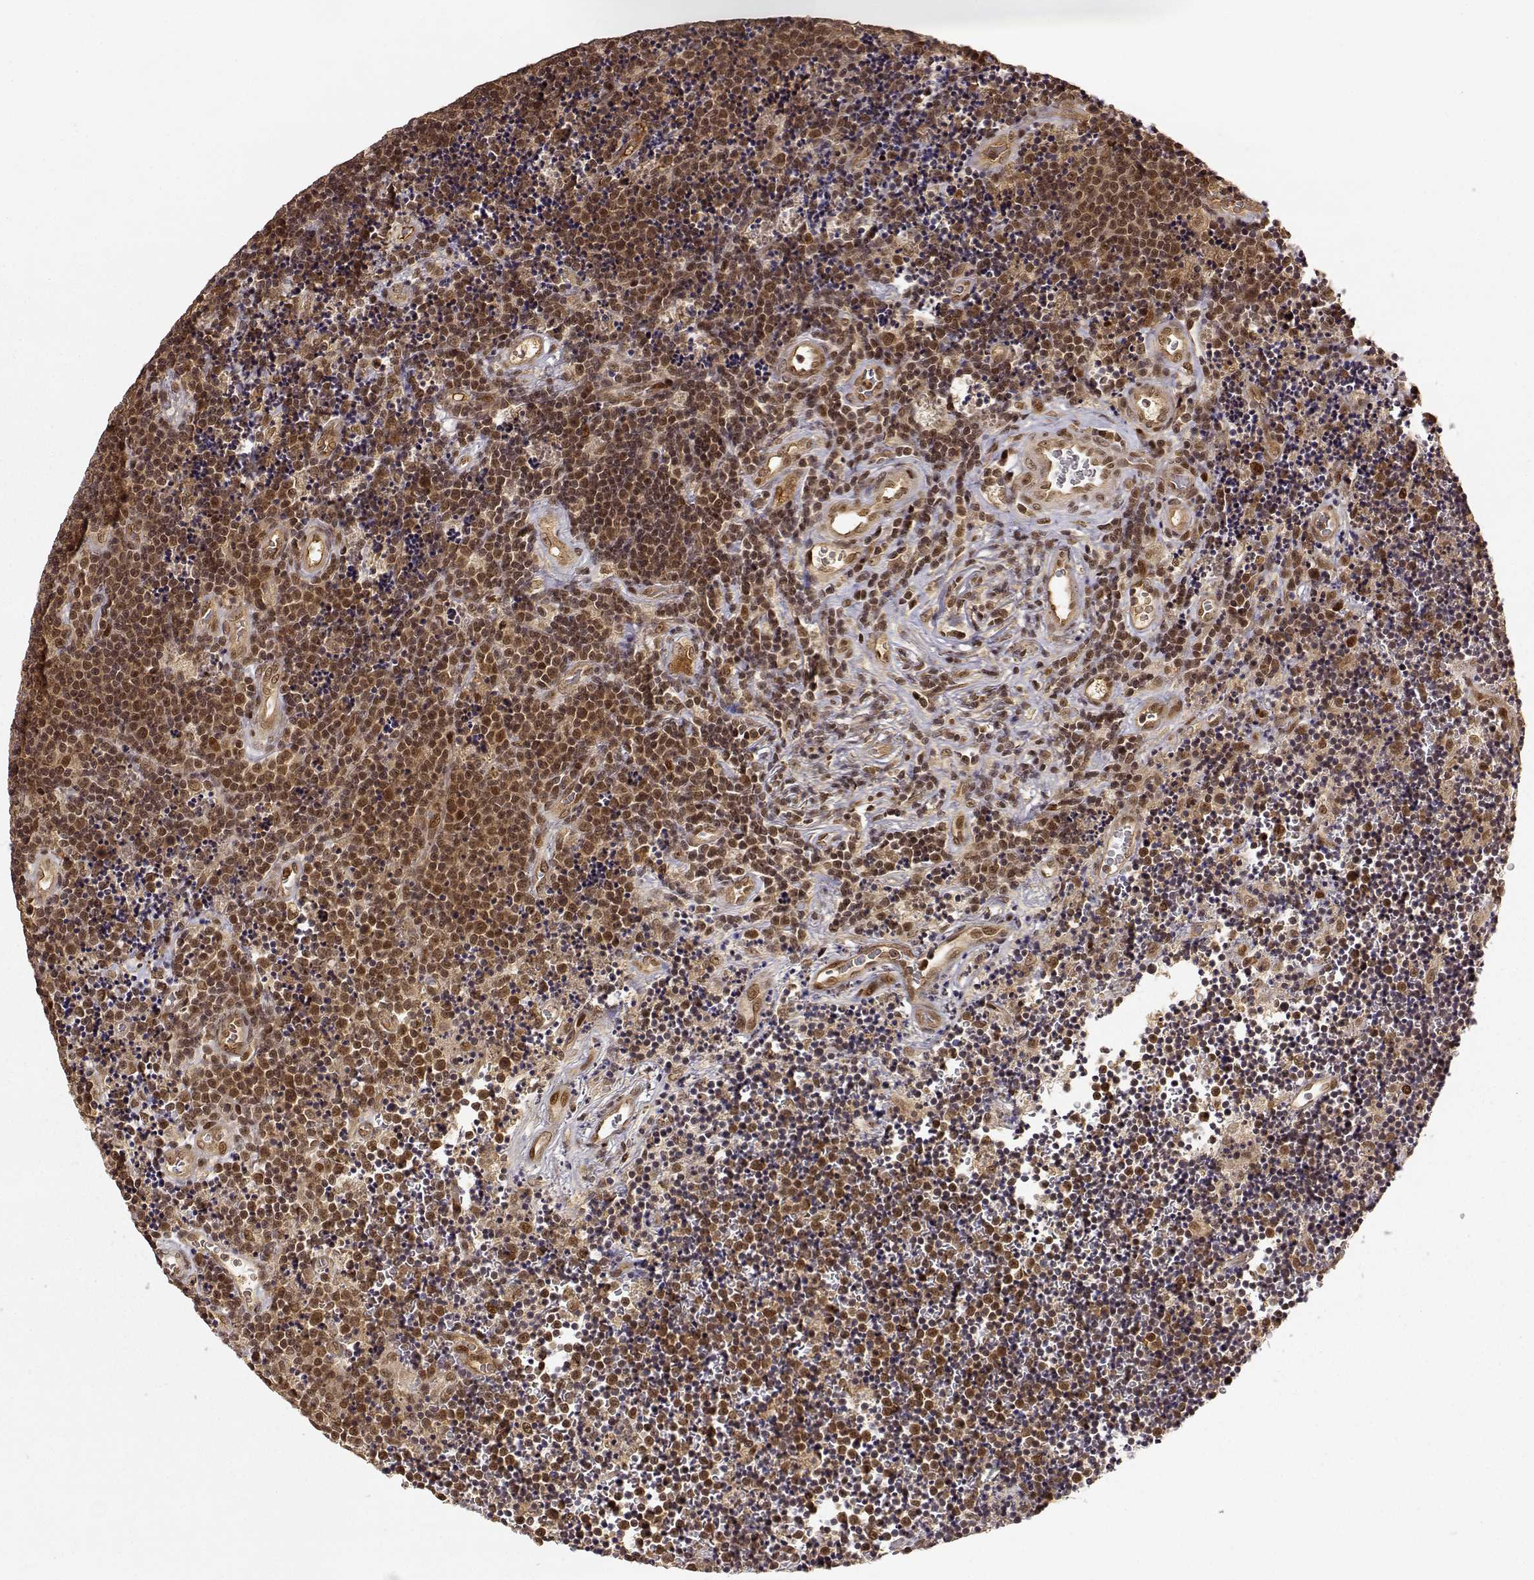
{"staining": {"intensity": "moderate", "quantity": ">75%", "location": "cytoplasmic/membranous,nuclear"}, "tissue": "lymphoma", "cell_type": "Tumor cells", "image_type": "cancer", "snomed": [{"axis": "morphology", "description": "Malignant lymphoma, non-Hodgkin's type, Low grade"}, {"axis": "topography", "description": "Brain"}], "caption": "This photomicrograph demonstrates lymphoma stained with immunohistochemistry to label a protein in brown. The cytoplasmic/membranous and nuclear of tumor cells show moderate positivity for the protein. Nuclei are counter-stained blue.", "gene": "MAEA", "patient": {"sex": "female", "age": 66}}